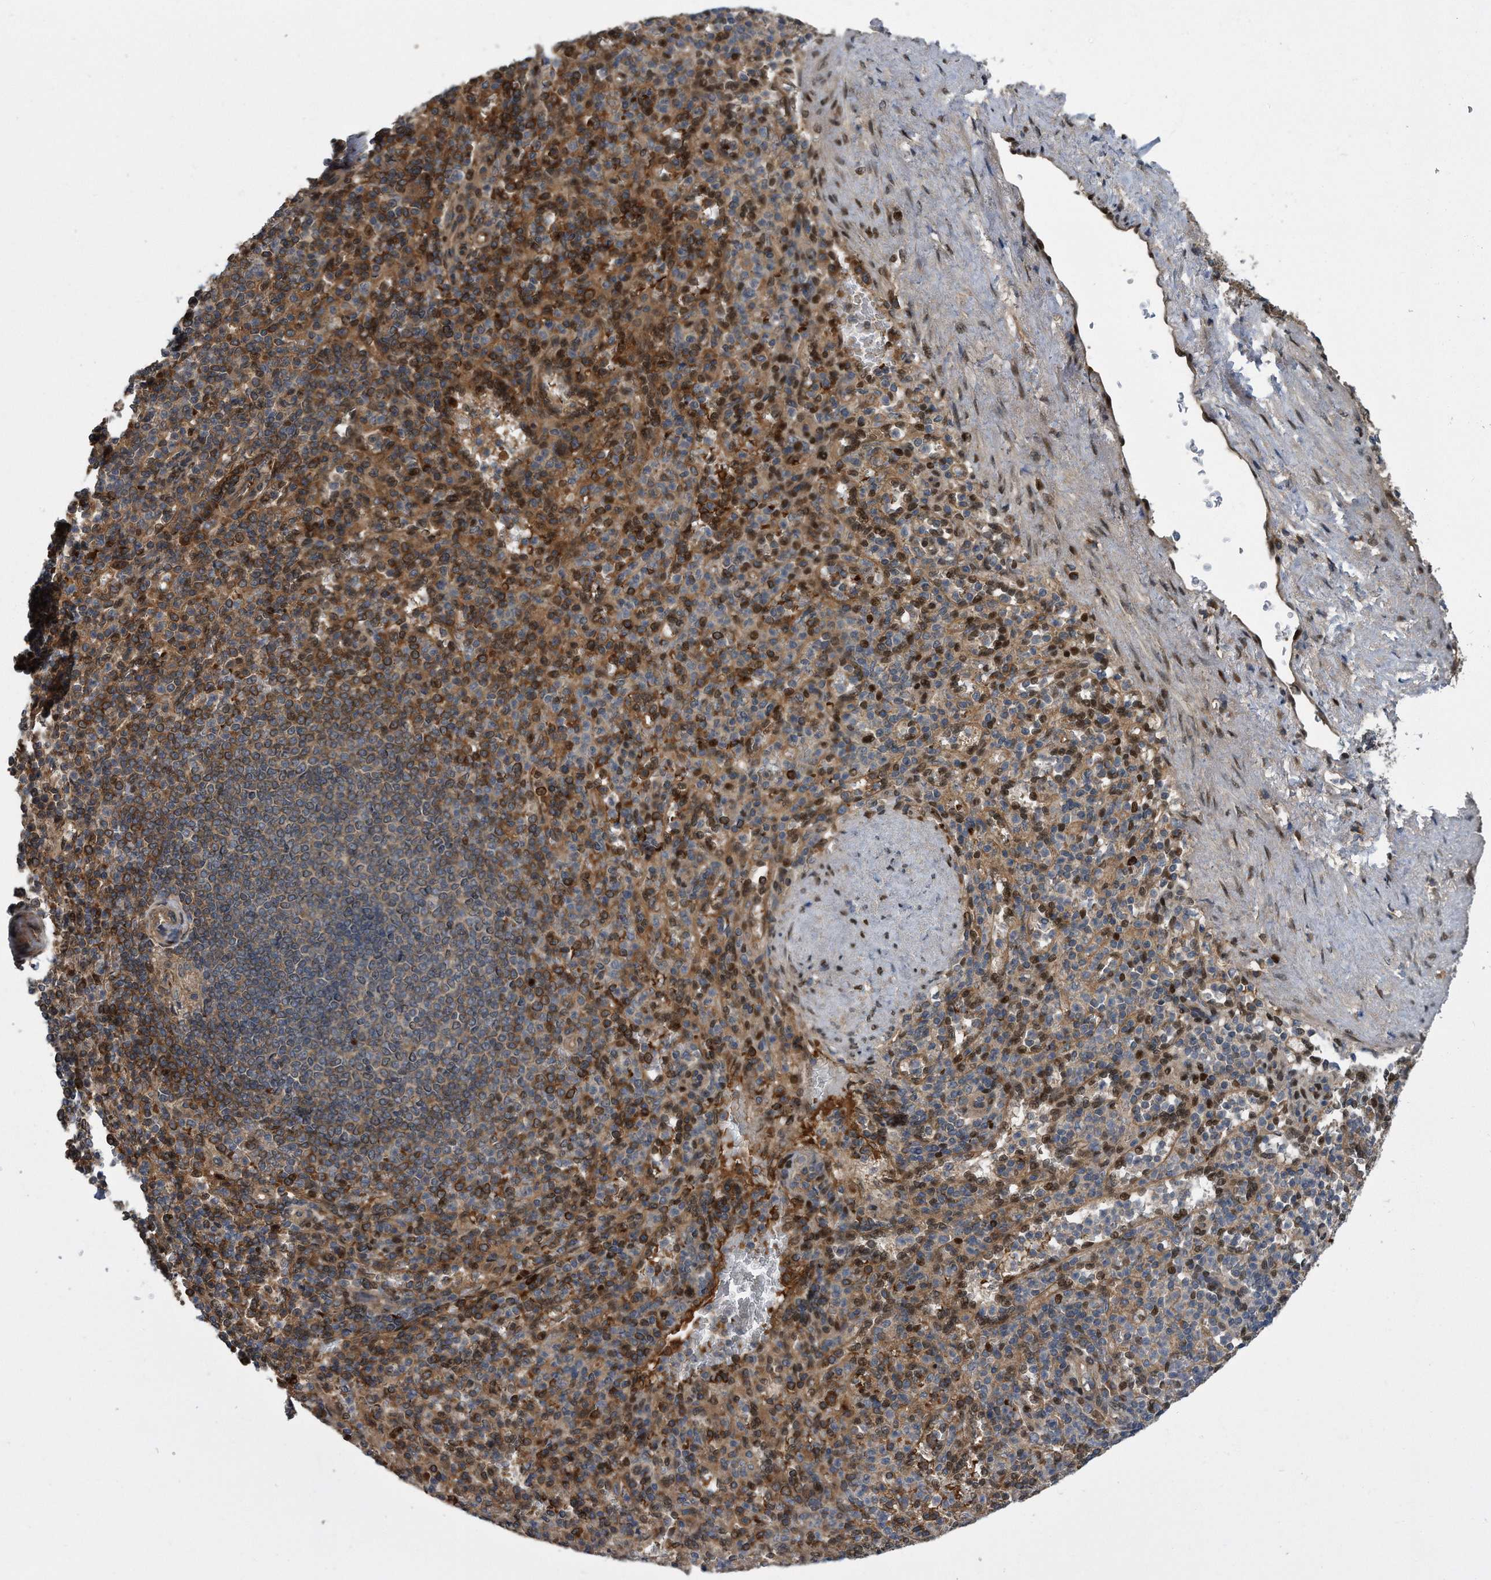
{"staining": {"intensity": "strong", "quantity": "25%-75%", "location": "cytoplasmic/membranous,nuclear"}, "tissue": "spleen", "cell_type": "Cells in red pulp", "image_type": "normal", "snomed": [{"axis": "morphology", "description": "Normal tissue, NOS"}, {"axis": "topography", "description": "Spleen"}], "caption": "IHC image of normal human spleen stained for a protein (brown), which reveals high levels of strong cytoplasmic/membranous,nuclear positivity in approximately 25%-75% of cells in red pulp.", "gene": "ZNF79", "patient": {"sex": "female", "age": 74}}